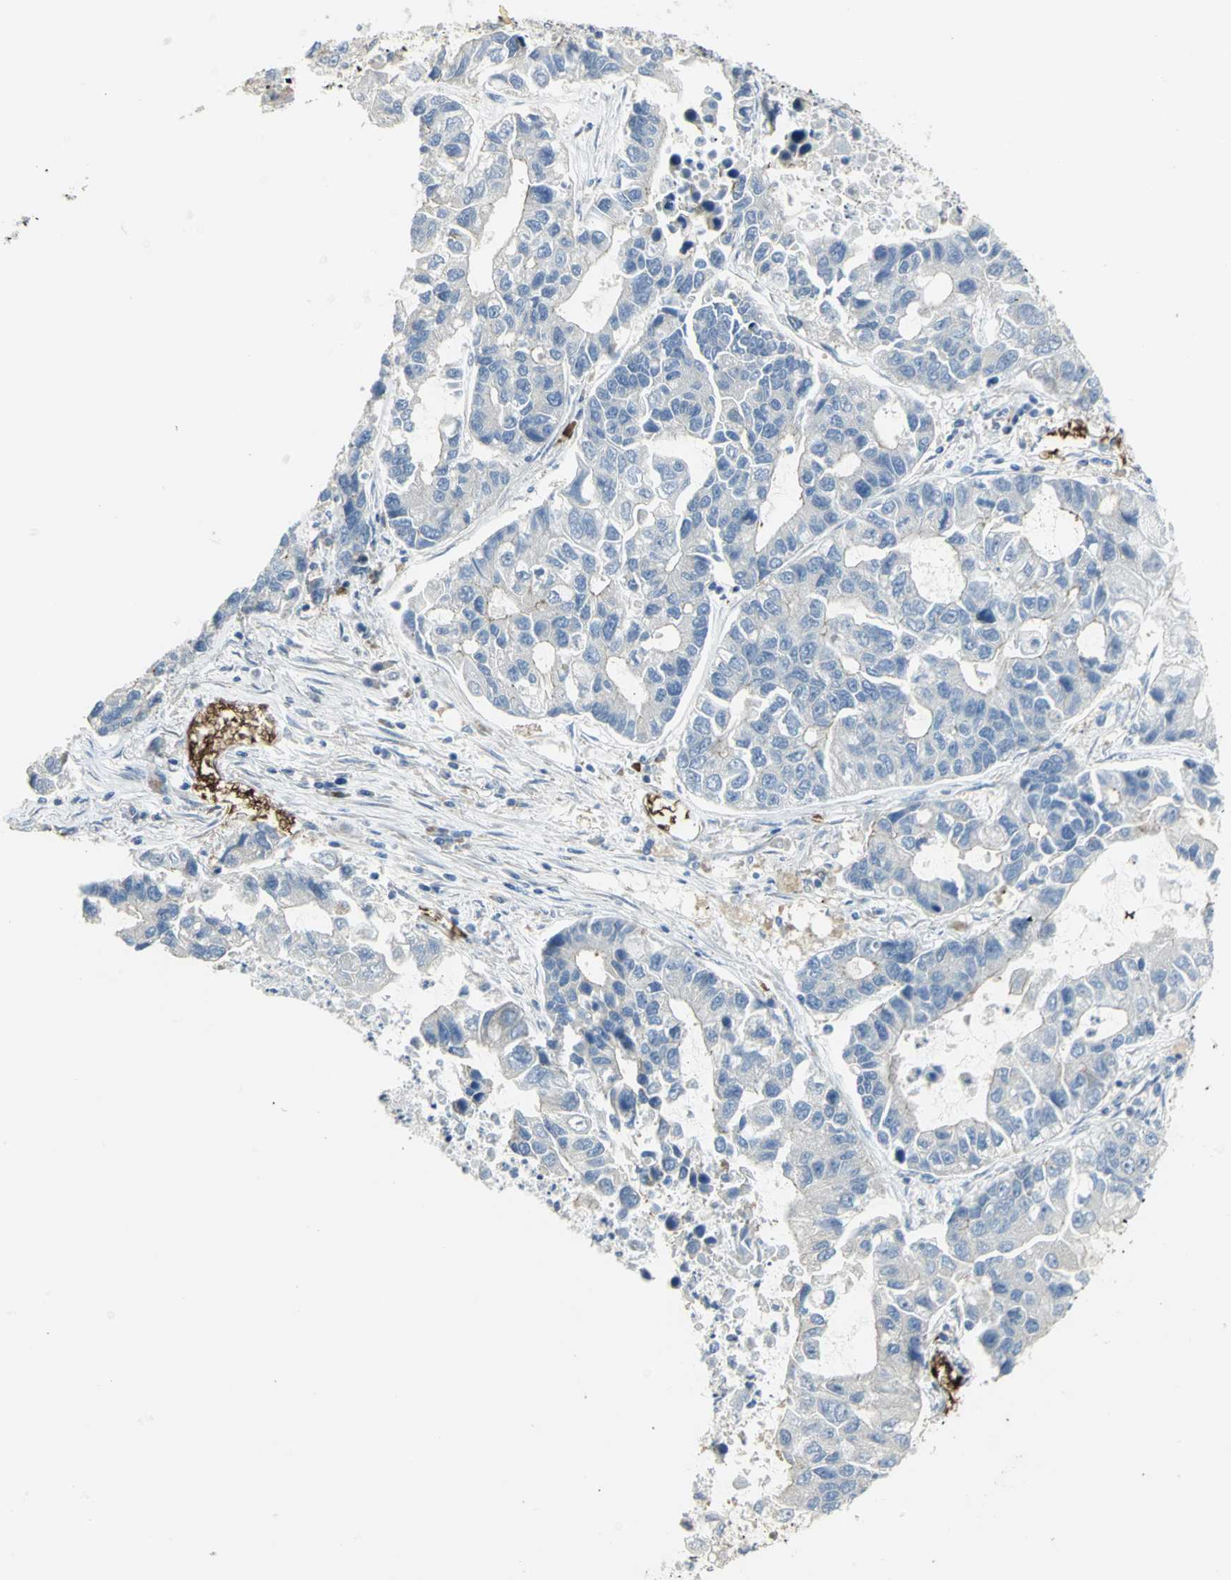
{"staining": {"intensity": "negative", "quantity": "none", "location": "none"}, "tissue": "lung cancer", "cell_type": "Tumor cells", "image_type": "cancer", "snomed": [{"axis": "morphology", "description": "Adenocarcinoma, NOS"}, {"axis": "topography", "description": "Lung"}], "caption": "There is no significant staining in tumor cells of lung cancer.", "gene": "ANK1", "patient": {"sex": "female", "age": 51}}